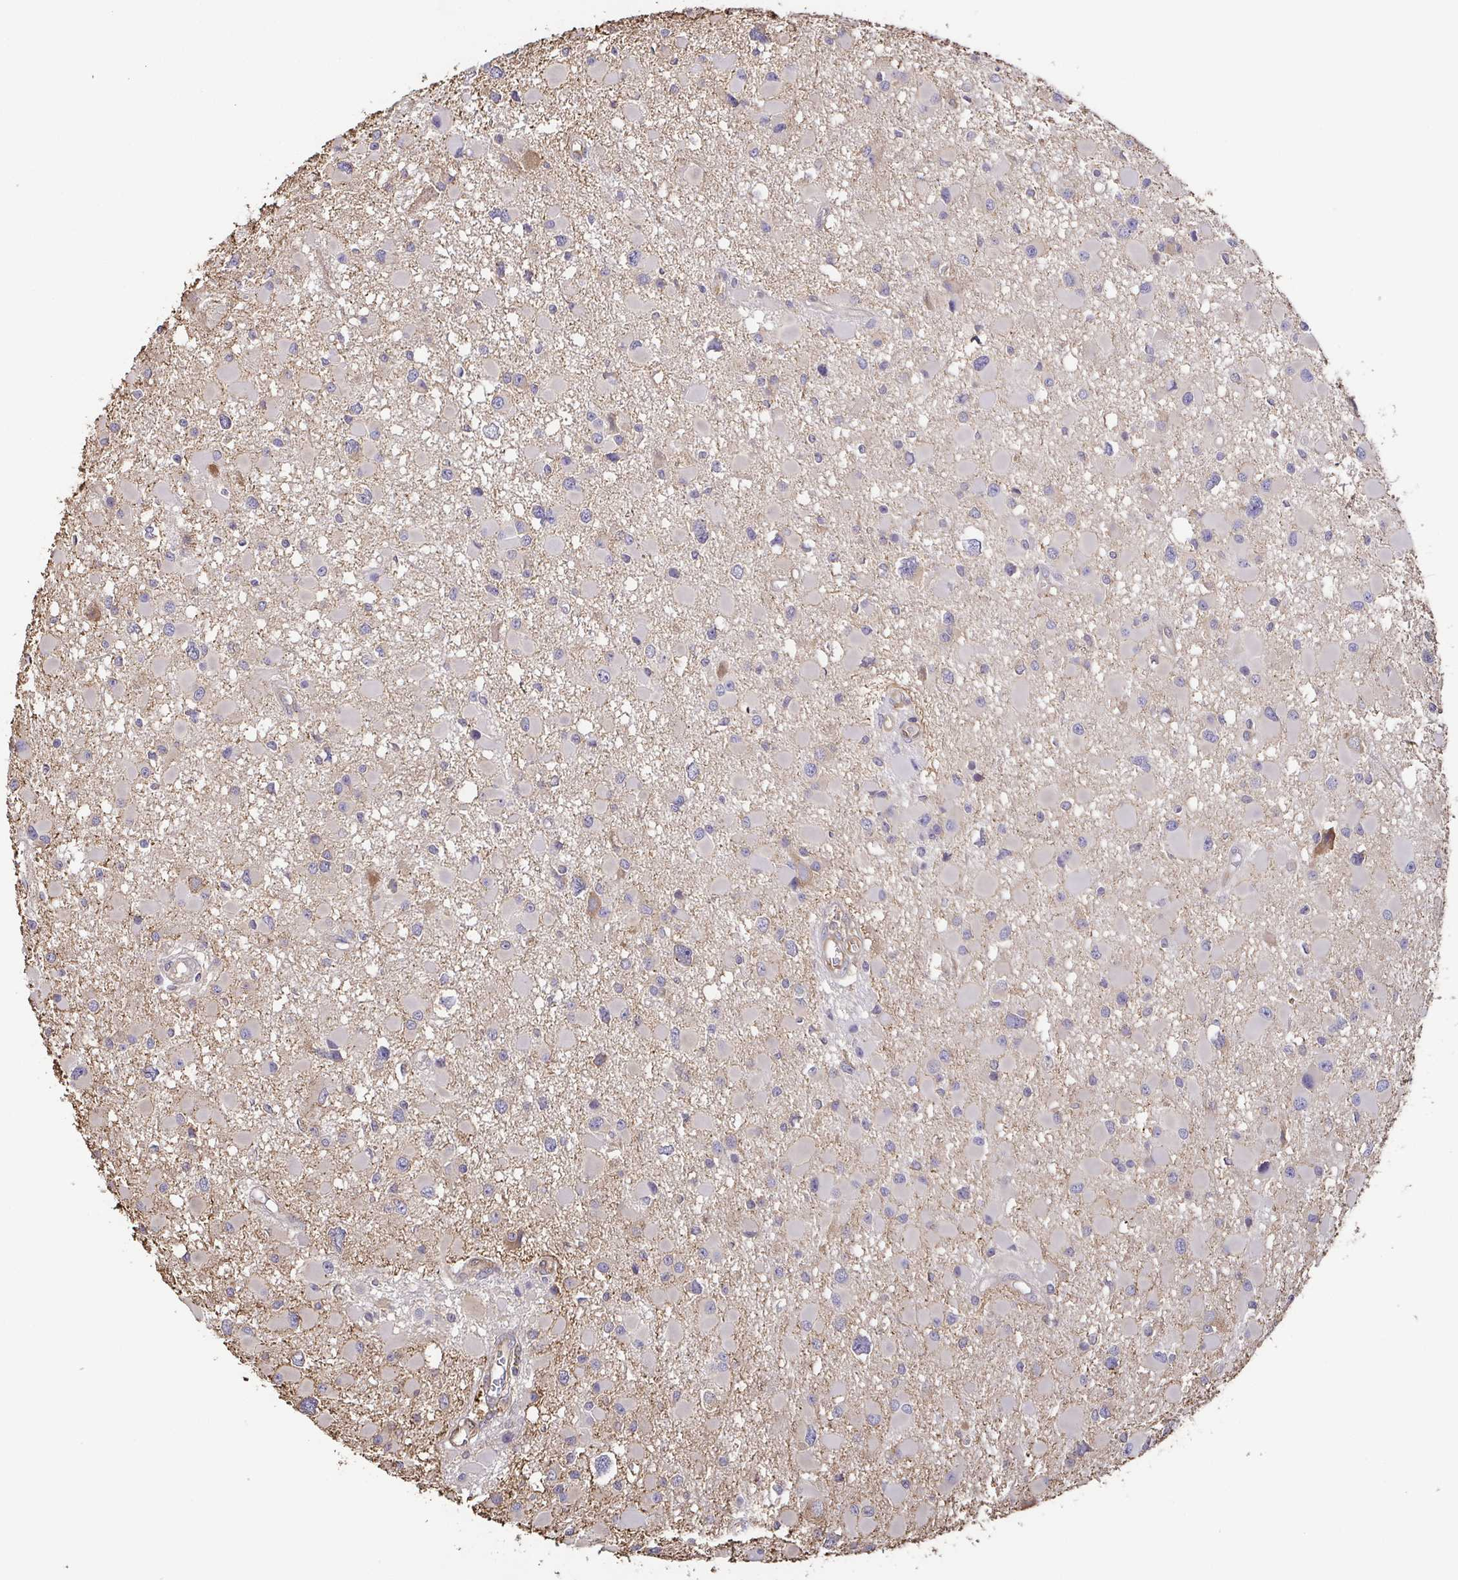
{"staining": {"intensity": "negative", "quantity": "none", "location": "none"}, "tissue": "glioma", "cell_type": "Tumor cells", "image_type": "cancer", "snomed": [{"axis": "morphology", "description": "Glioma, malignant, High grade"}, {"axis": "topography", "description": "Brain"}], "caption": "Tumor cells show no significant protein staining in malignant glioma (high-grade). (DAB IHC with hematoxylin counter stain).", "gene": "EIF3D", "patient": {"sex": "male", "age": 54}}